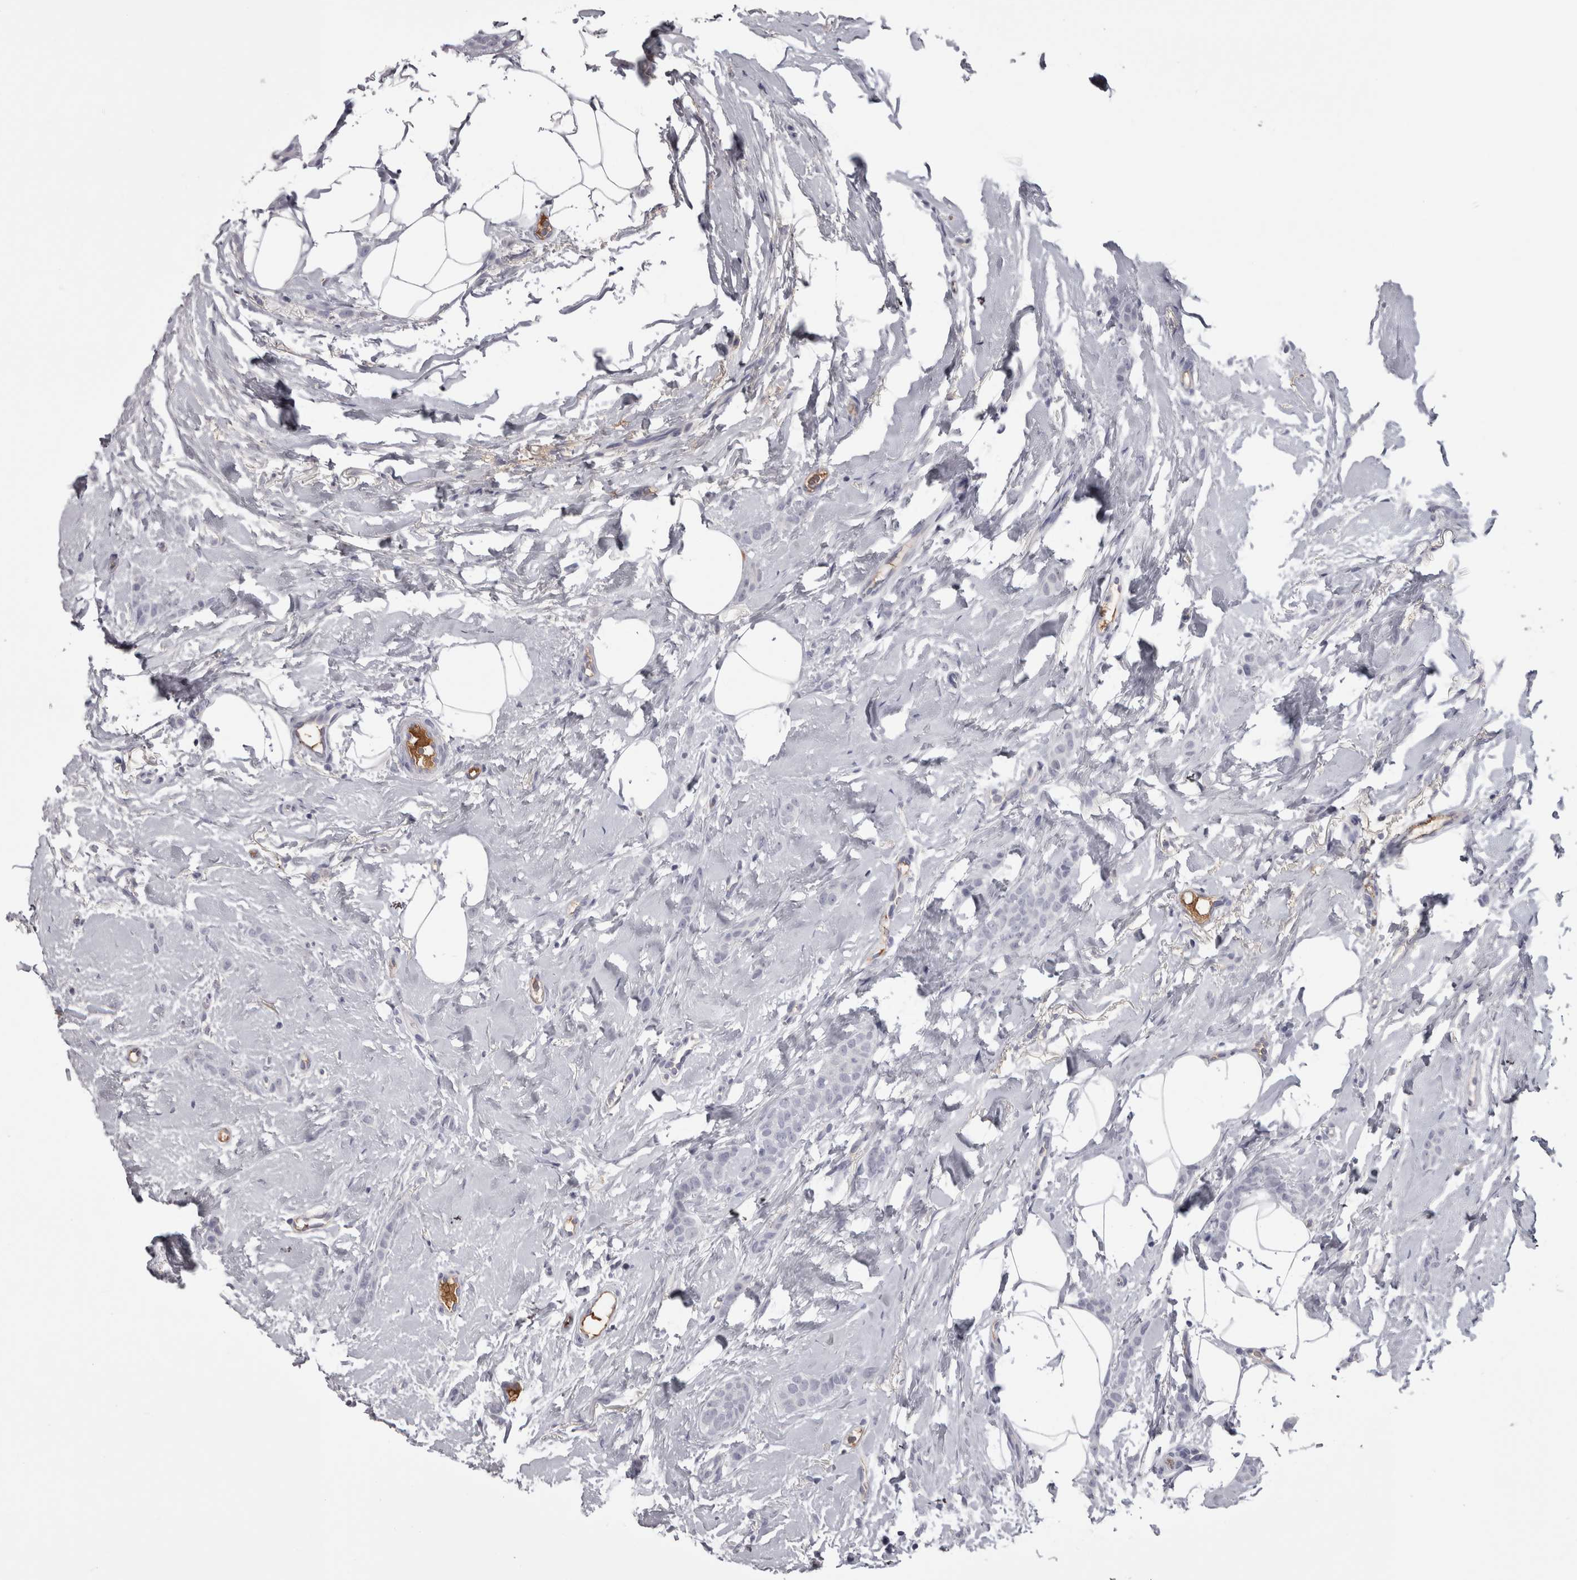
{"staining": {"intensity": "negative", "quantity": "none", "location": "none"}, "tissue": "breast cancer", "cell_type": "Tumor cells", "image_type": "cancer", "snomed": [{"axis": "morphology", "description": "Lobular carcinoma"}, {"axis": "topography", "description": "Skin"}, {"axis": "topography", "description": "Breast"}], "caption": "The photomicrograph demonstrates no staining of tumor cells in breast cancer. The staining was performed using DAB (3,3'-diaminobenzidine) to visualize the protein expression in brown, while the nuclei were stained in blue with hematoxylin (Magnification: 20x).", "gene": "SAA4", "patient": {"sex": "female", "age": 46}}